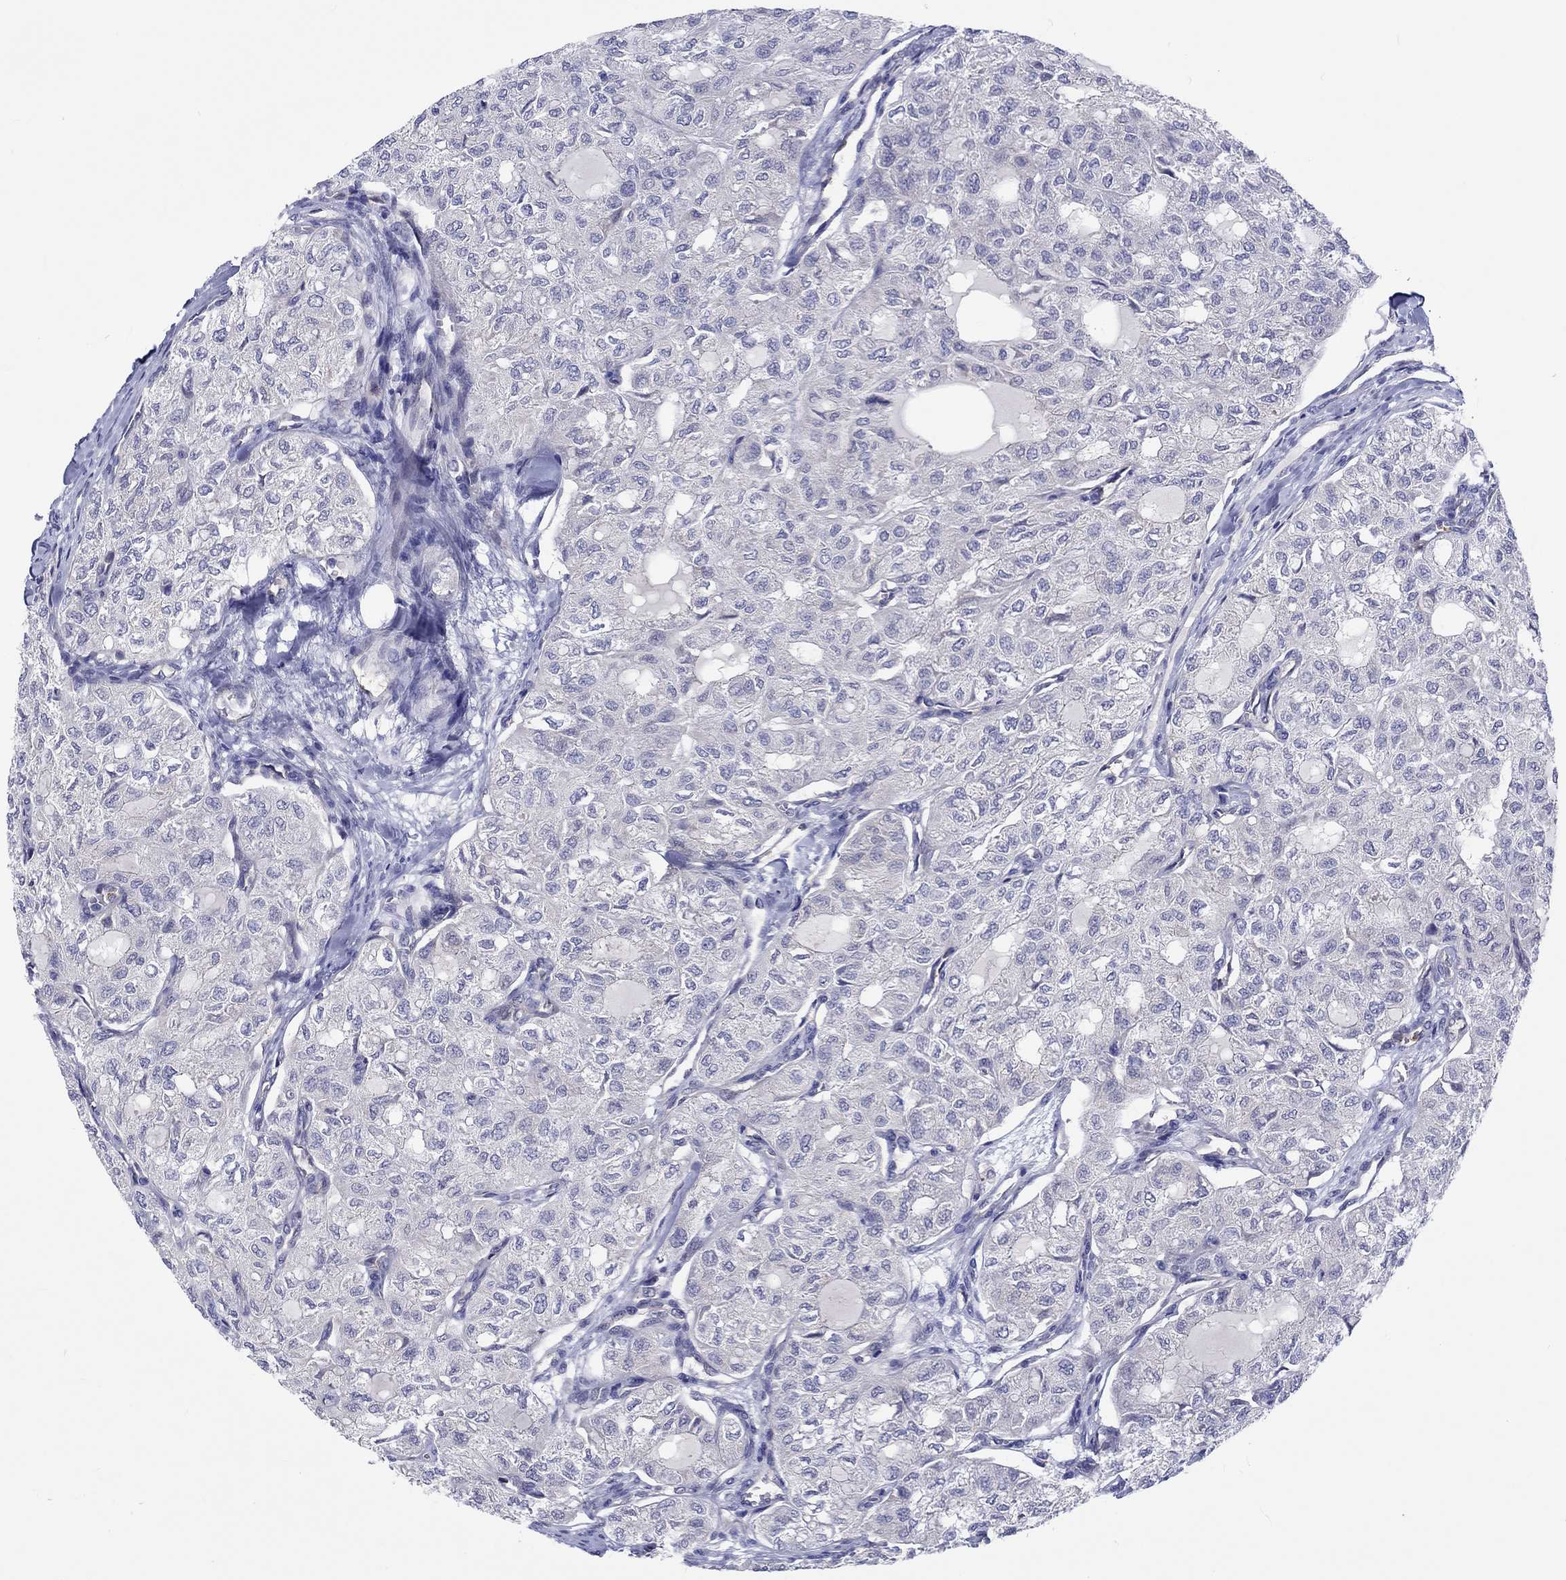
{"staining": {"intensity": "negative", "quantity": "none", "location": "none"}, "tissue": "thyroid cancer", "cell_type": "Tumor cells", "image_type": "cancer", "snomed": [{"axis": "morphology", "description": "Follicular adenoma carcinoma, NOS"}, {"axis": "topography", "description": "Thyroid gland"}], "caption": "Immunohistochemical staining of human thyroid follicular adenoma carcinoma demonstrates no significant expression in tumor cells.", "gene": "ABCG4", "patient": {"sex": "male", "age": 75}}